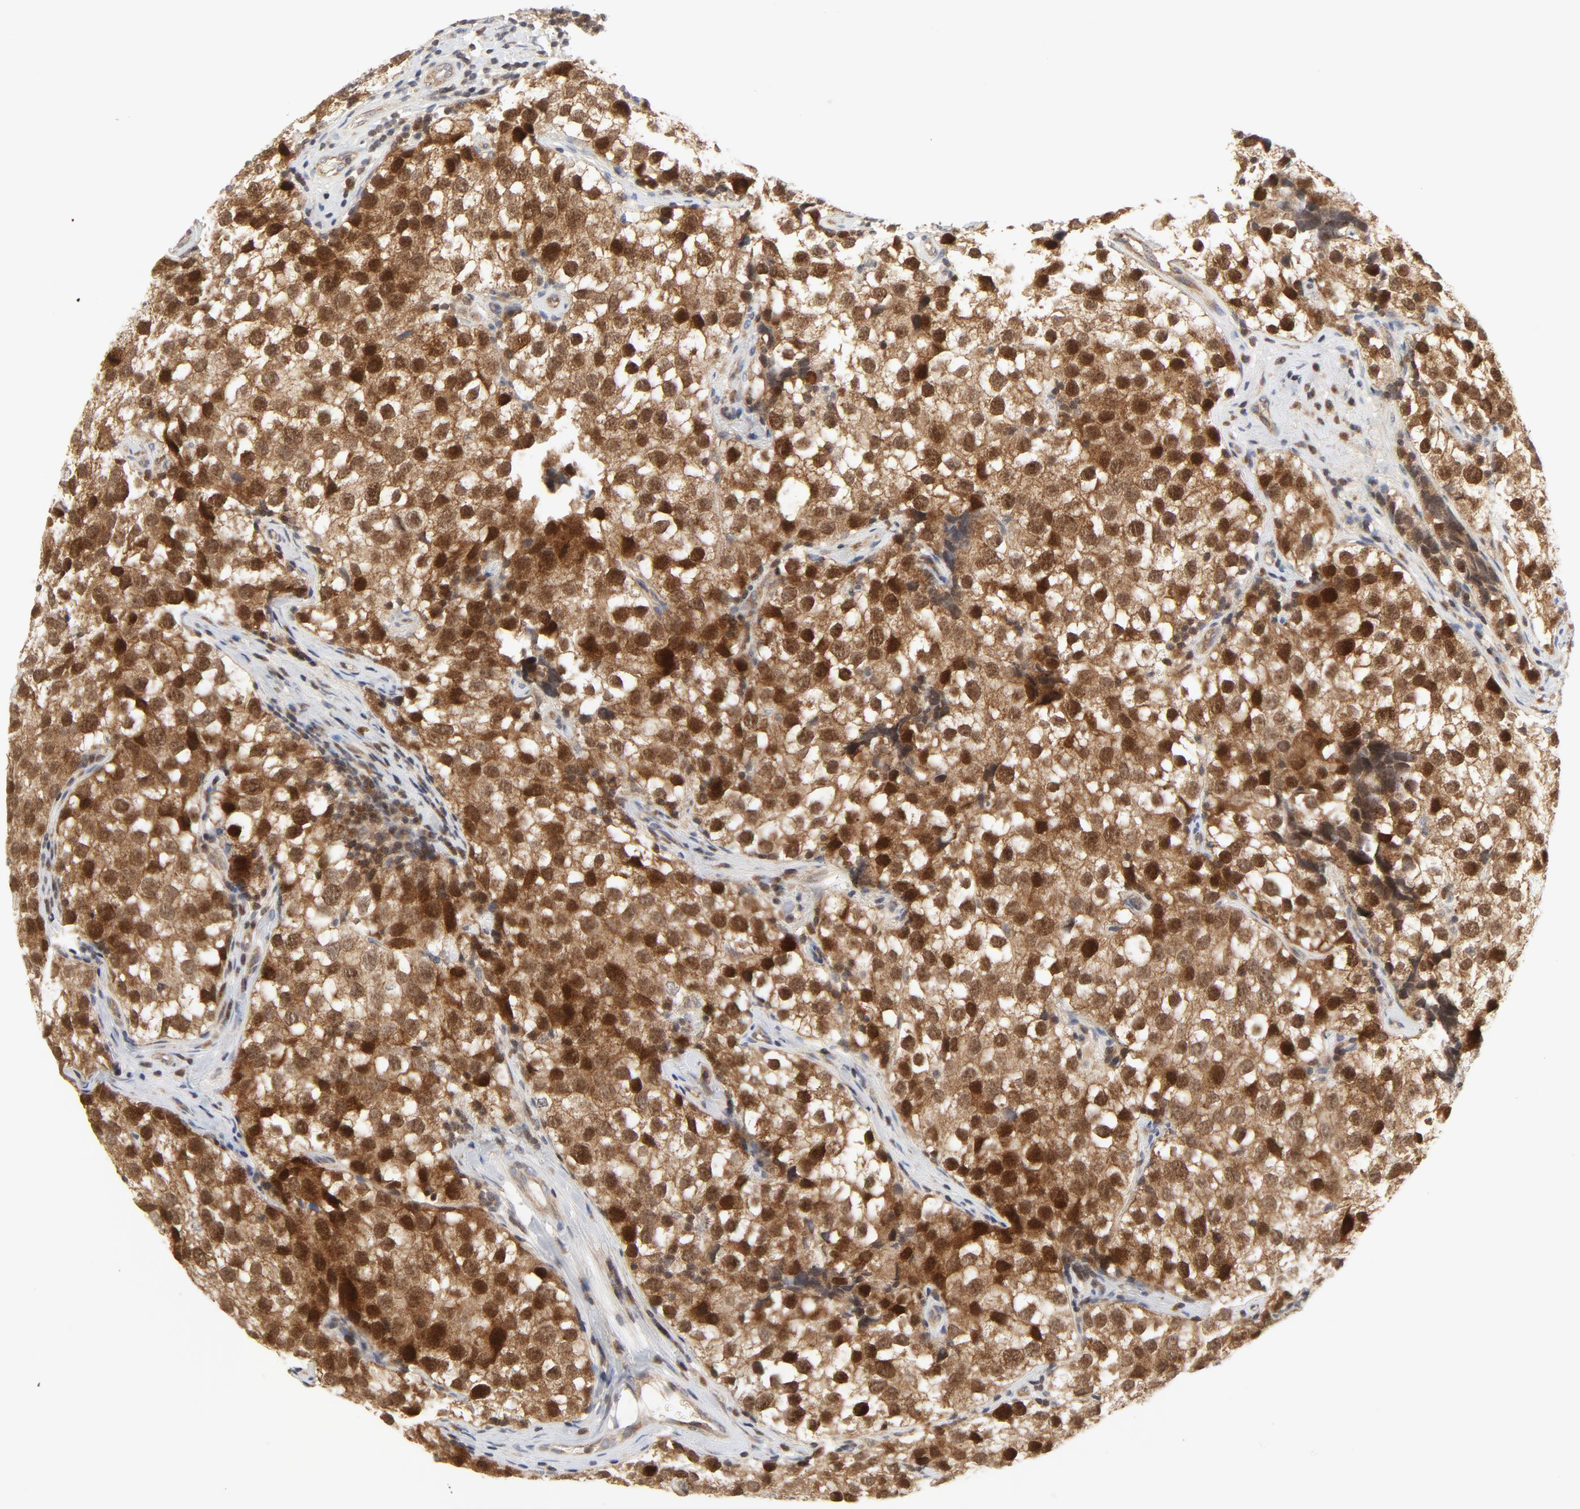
{"staining": {"intensity": "strong", "quantity": ">75%", "location": "cytoplasmic/membranous,nuclear"}, "tissue": "testis cancer", "cell_type": "Tumor cells", "image_type": "cancer", "snomed": [{"axis": "morphology", "description": "Seminoma, NOS"}, {"axis": "topography", "description": "Testis"}], "caption": "Immunohistochemical staining of testis cancer reveals strong cytoplasmic/membranous and nuclear protein staining in approximately >75% of tumor cells.", "gene": "MAP2K7", "patient": {"sex": "male", "age": 39}}